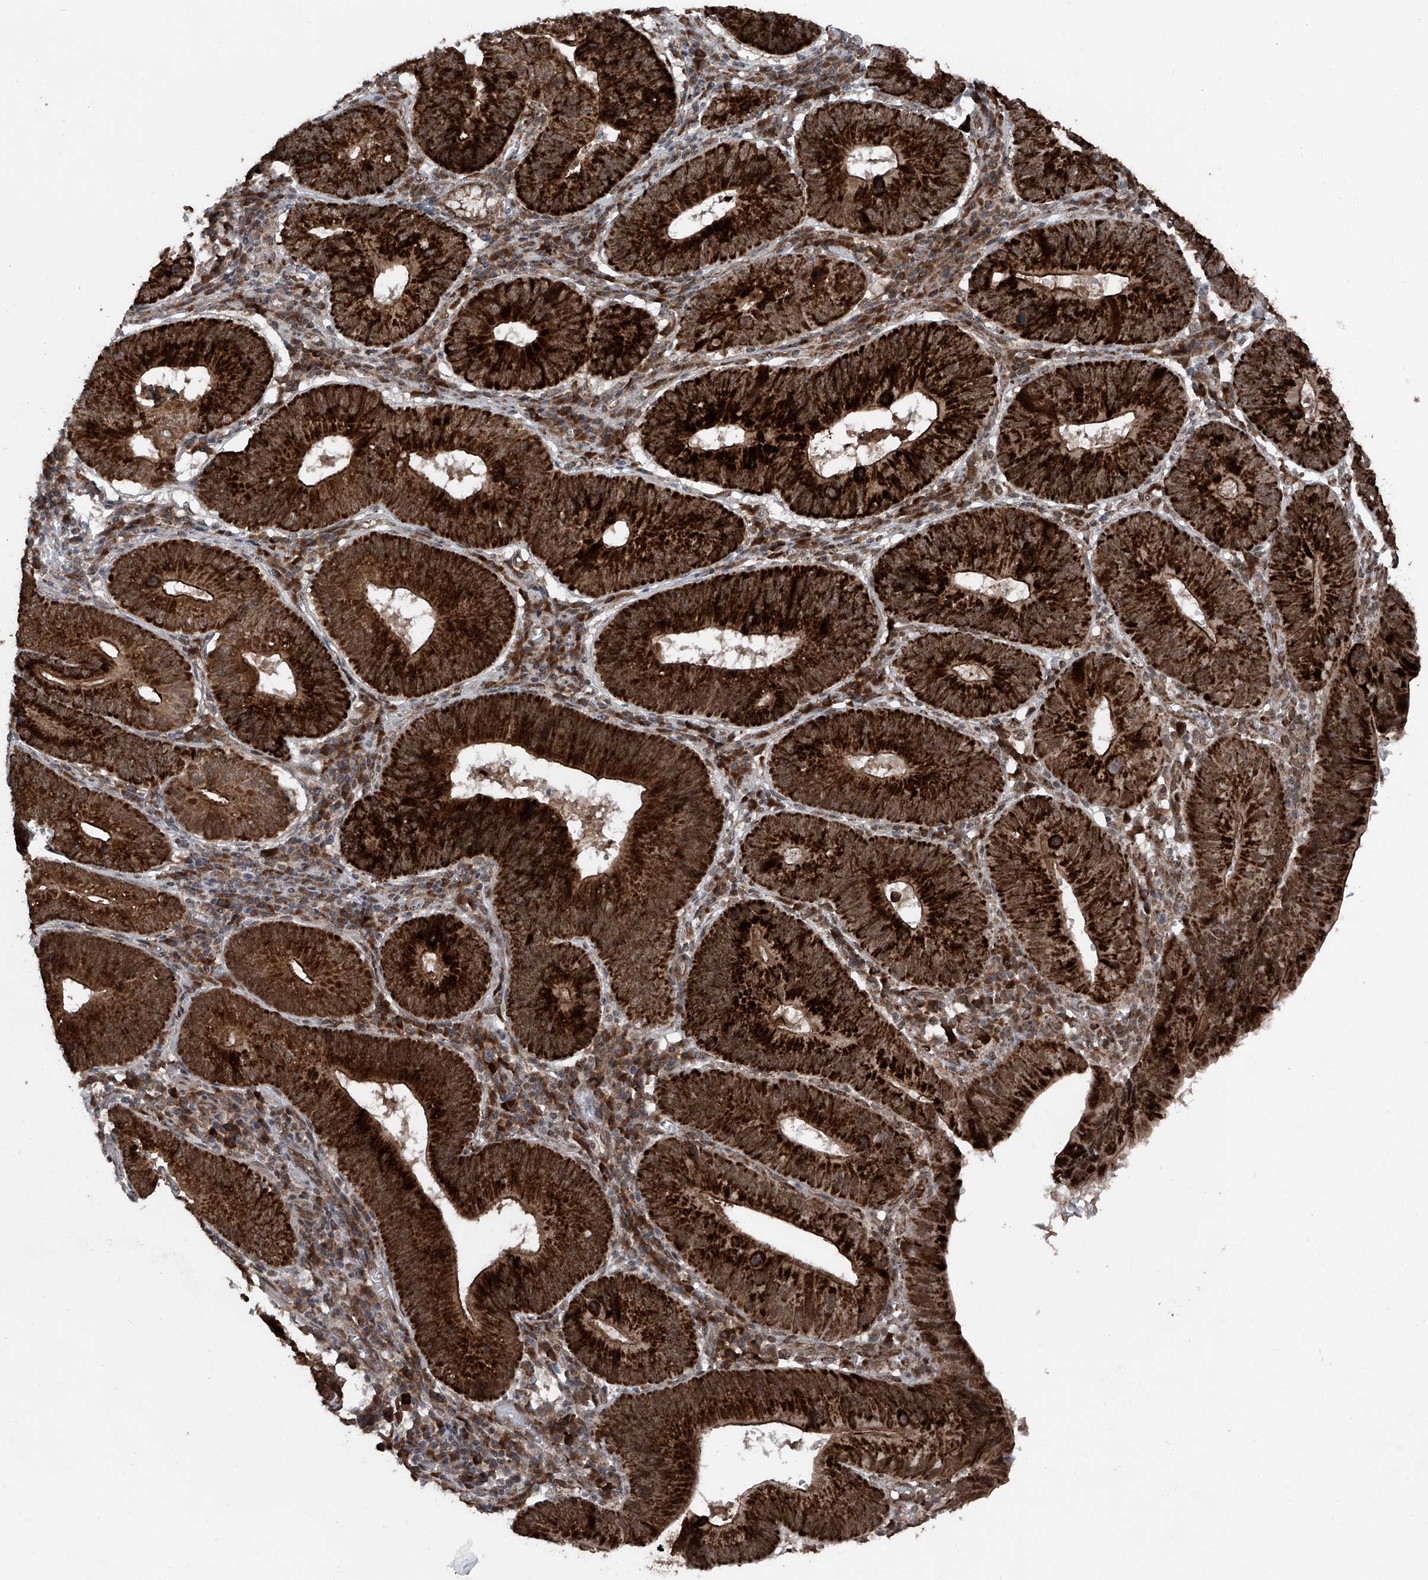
{"staining": {"intensity": "strong", "quantity": ">75%", "location": "cytoplasmic/membranous"}, "tissue": "stomach cancer", "cell_type": "Tumor cells", "image_type": "cancer", "snomed": [{"axis": "morphology", "description": "Adenocarcinoma, NOS"}, {"axis": "topography", "description": "Stomach"}], "caption": "Immunohistochemical staining of stomach cancer displays high levels of strong cytoplasmic/membranous staining in approximately >75% of tumor cells.", "gene": "COA7", "patient": {"sex": "male", "age": 59}}